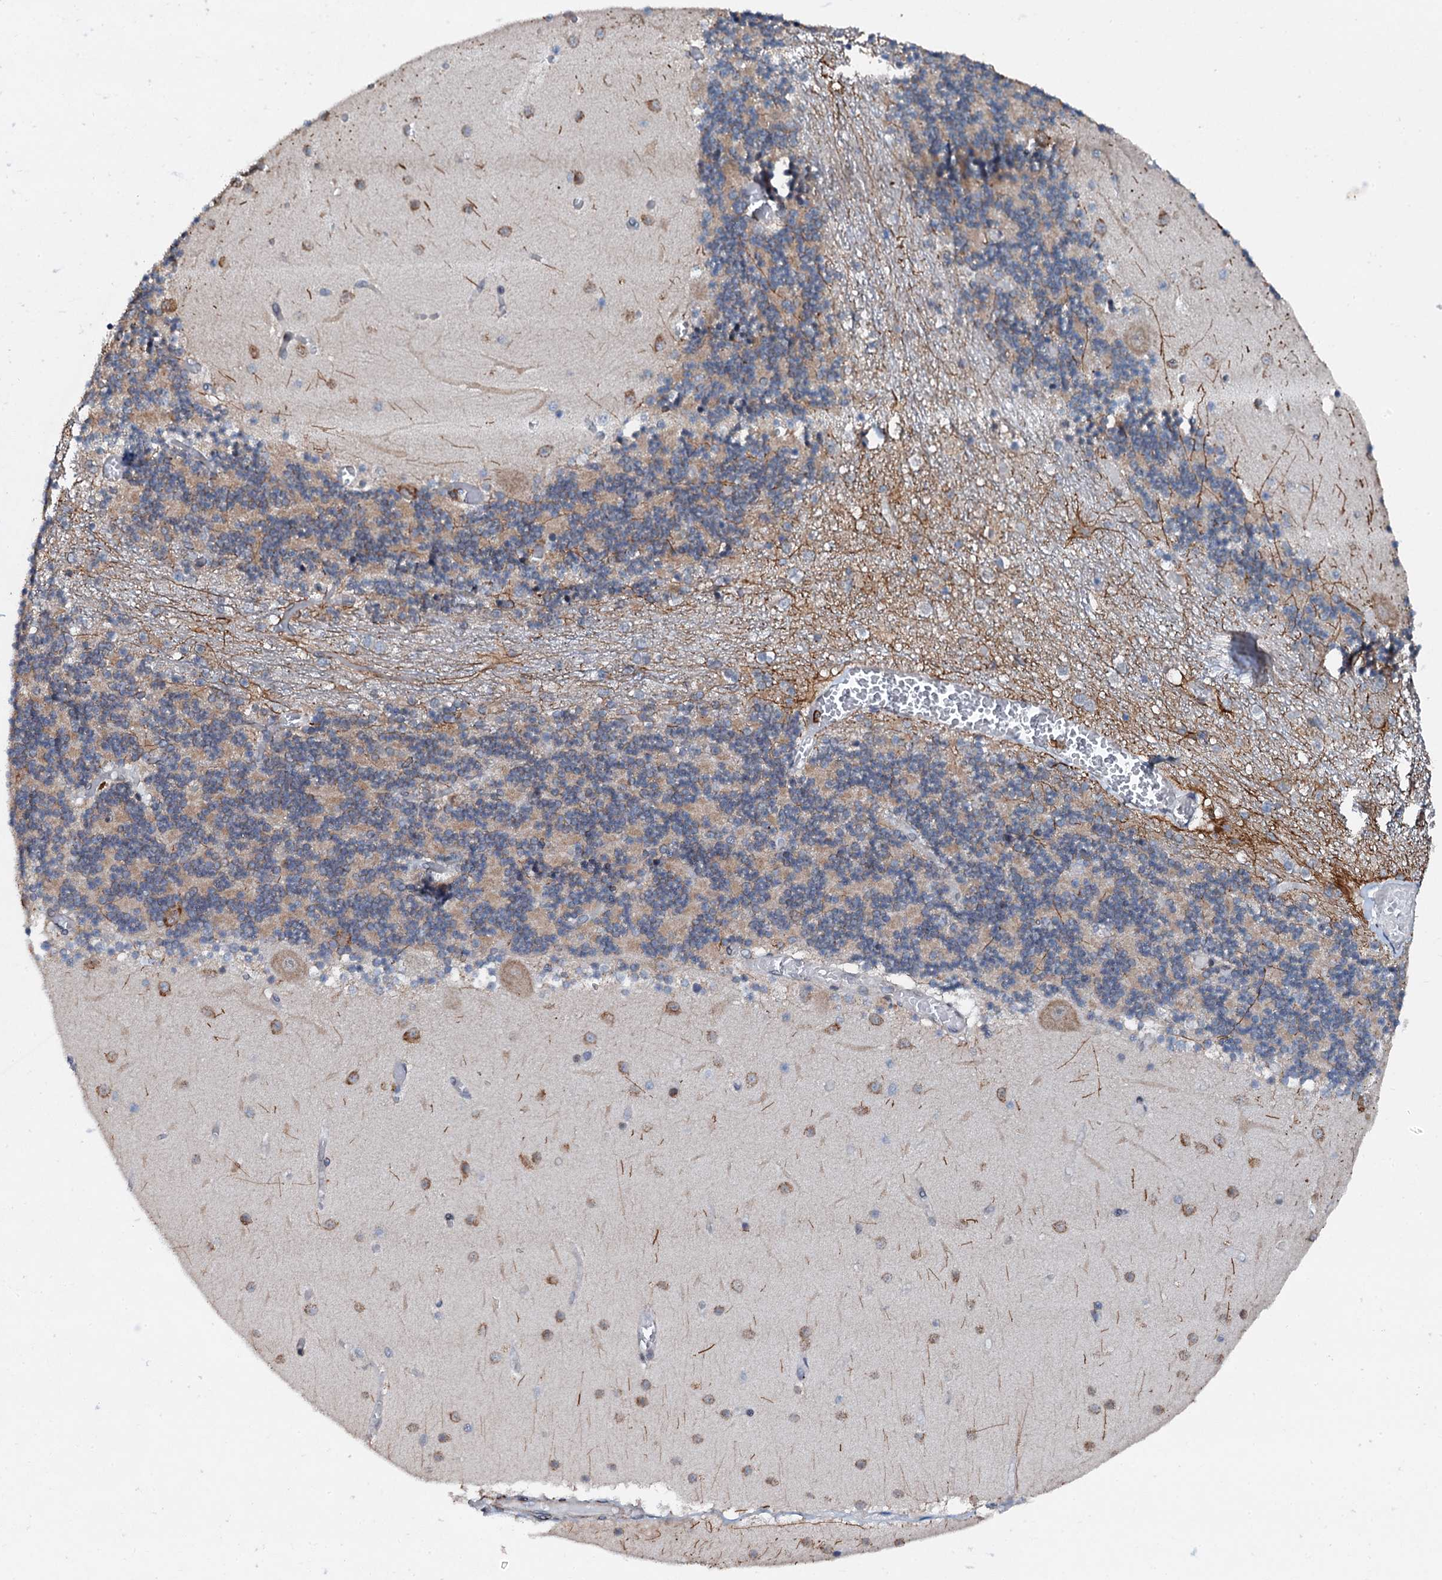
{"staining": {"intensity": "negative", "quantity": "none", "location": "none"}, "tissue": "cerebellum", "cell_type": "Cells in granular layer", "image_type": "normal", "snomed": [{"axis": "morphology", "description": "Normal tissue, NOS"}, {"axis": "topography", "description": "Cerebellum"}], "caption": "Cells in granular layer are negative for protein expression in benign human cerebellum. (DAB IHC, high magnification).", "gene": "EDC4", "patient": {"sex": "female", "age": 28}}